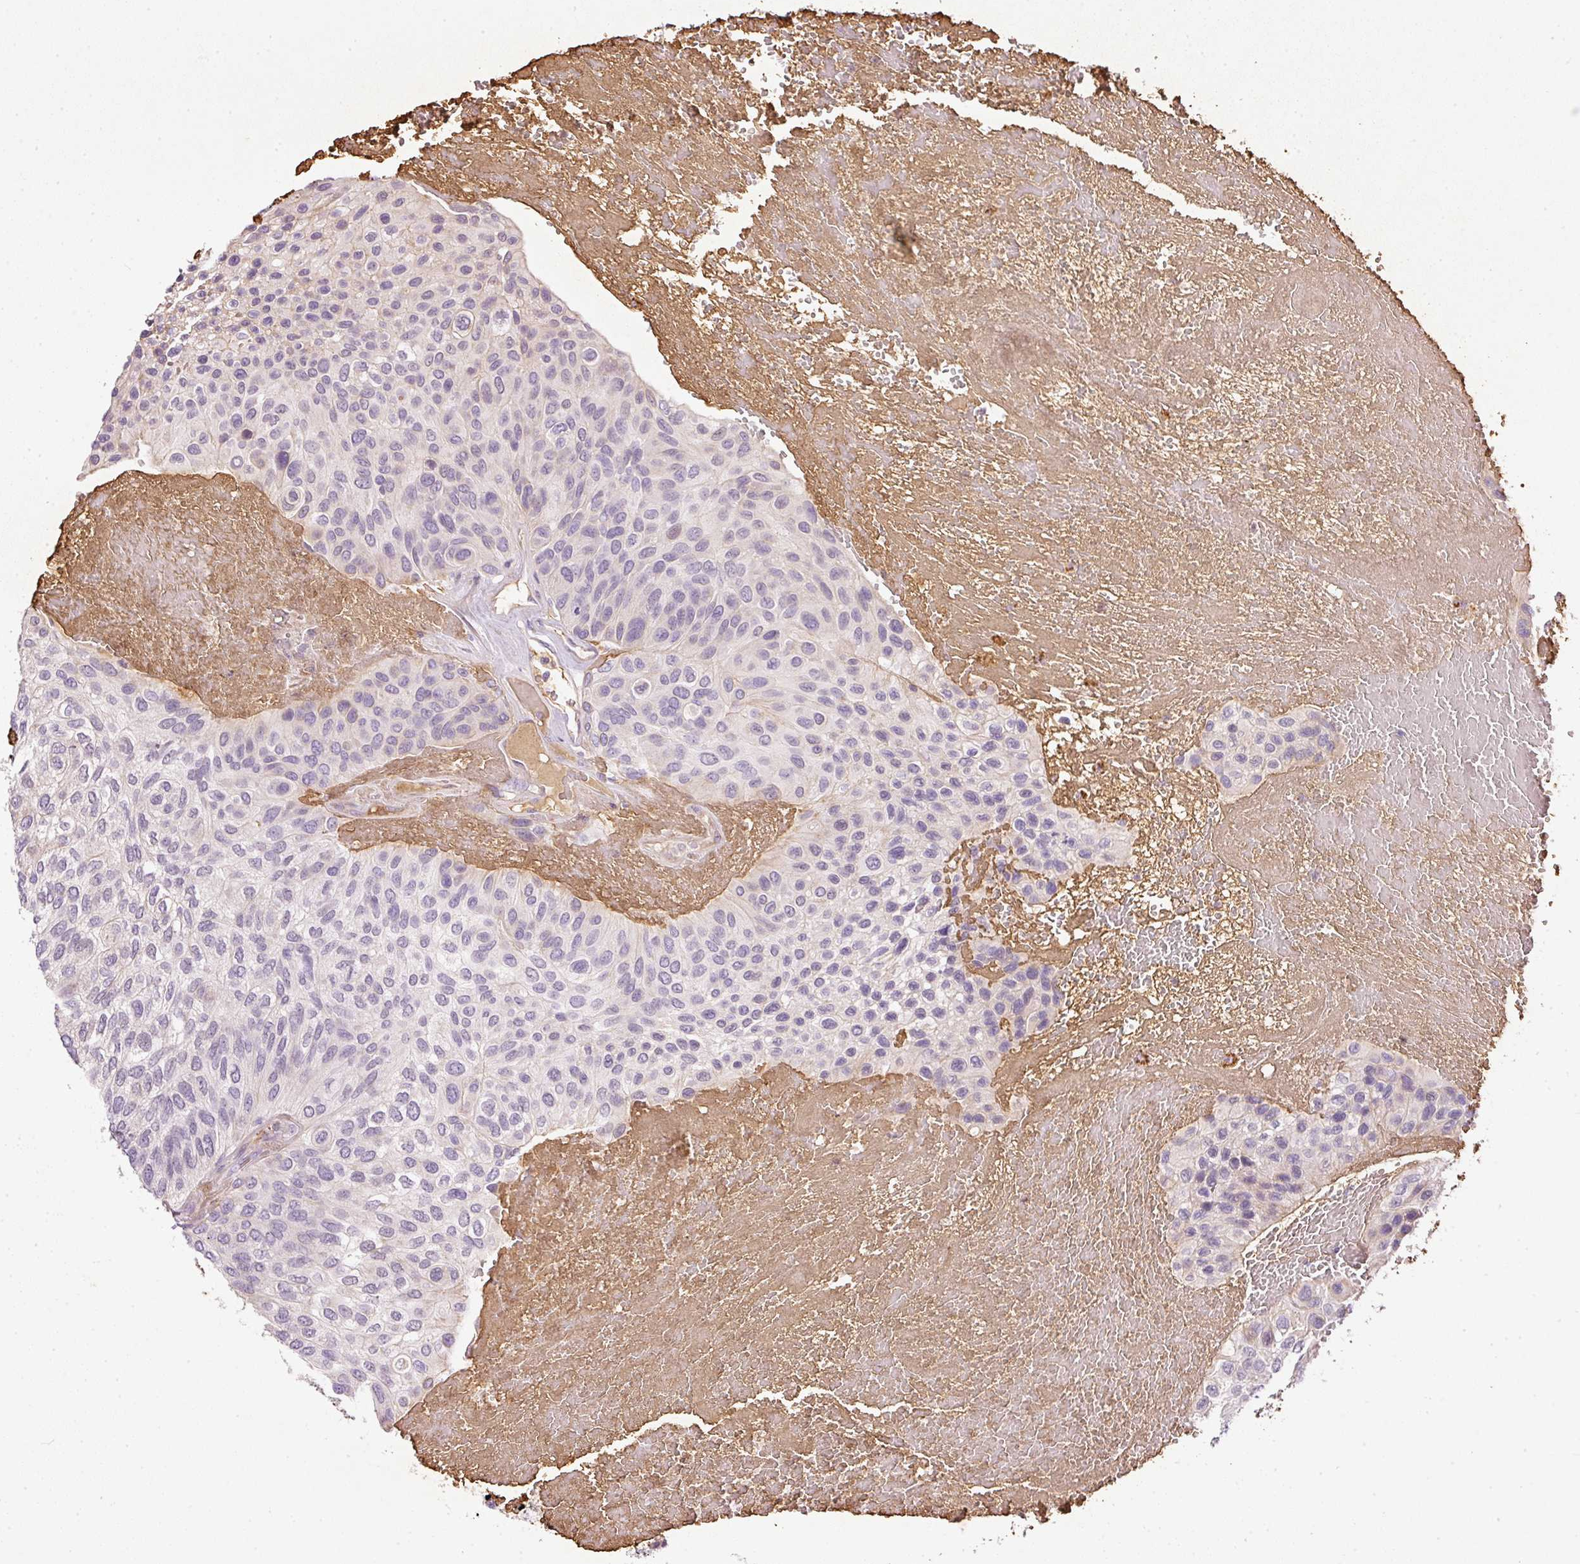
{"staining": {"intensity": "negative", "quantity": "none", "location": "none"}, "tissue": "urothelial cancer", "cell_type": "Tumor cells", "image_type": "cancer", "snomed": [{"axis": "morphology", "description": "Urothelial carcinoma, High grade"}, {"axis": "topography", "description": "Urinary bladder"}], "caption": "Photomicrograph shows no protein expression in tumor cells of high-grade urothelial carcinoma tissue.", "gene": "KPNA5", "patient": {"sex": "male", "age": 66}}